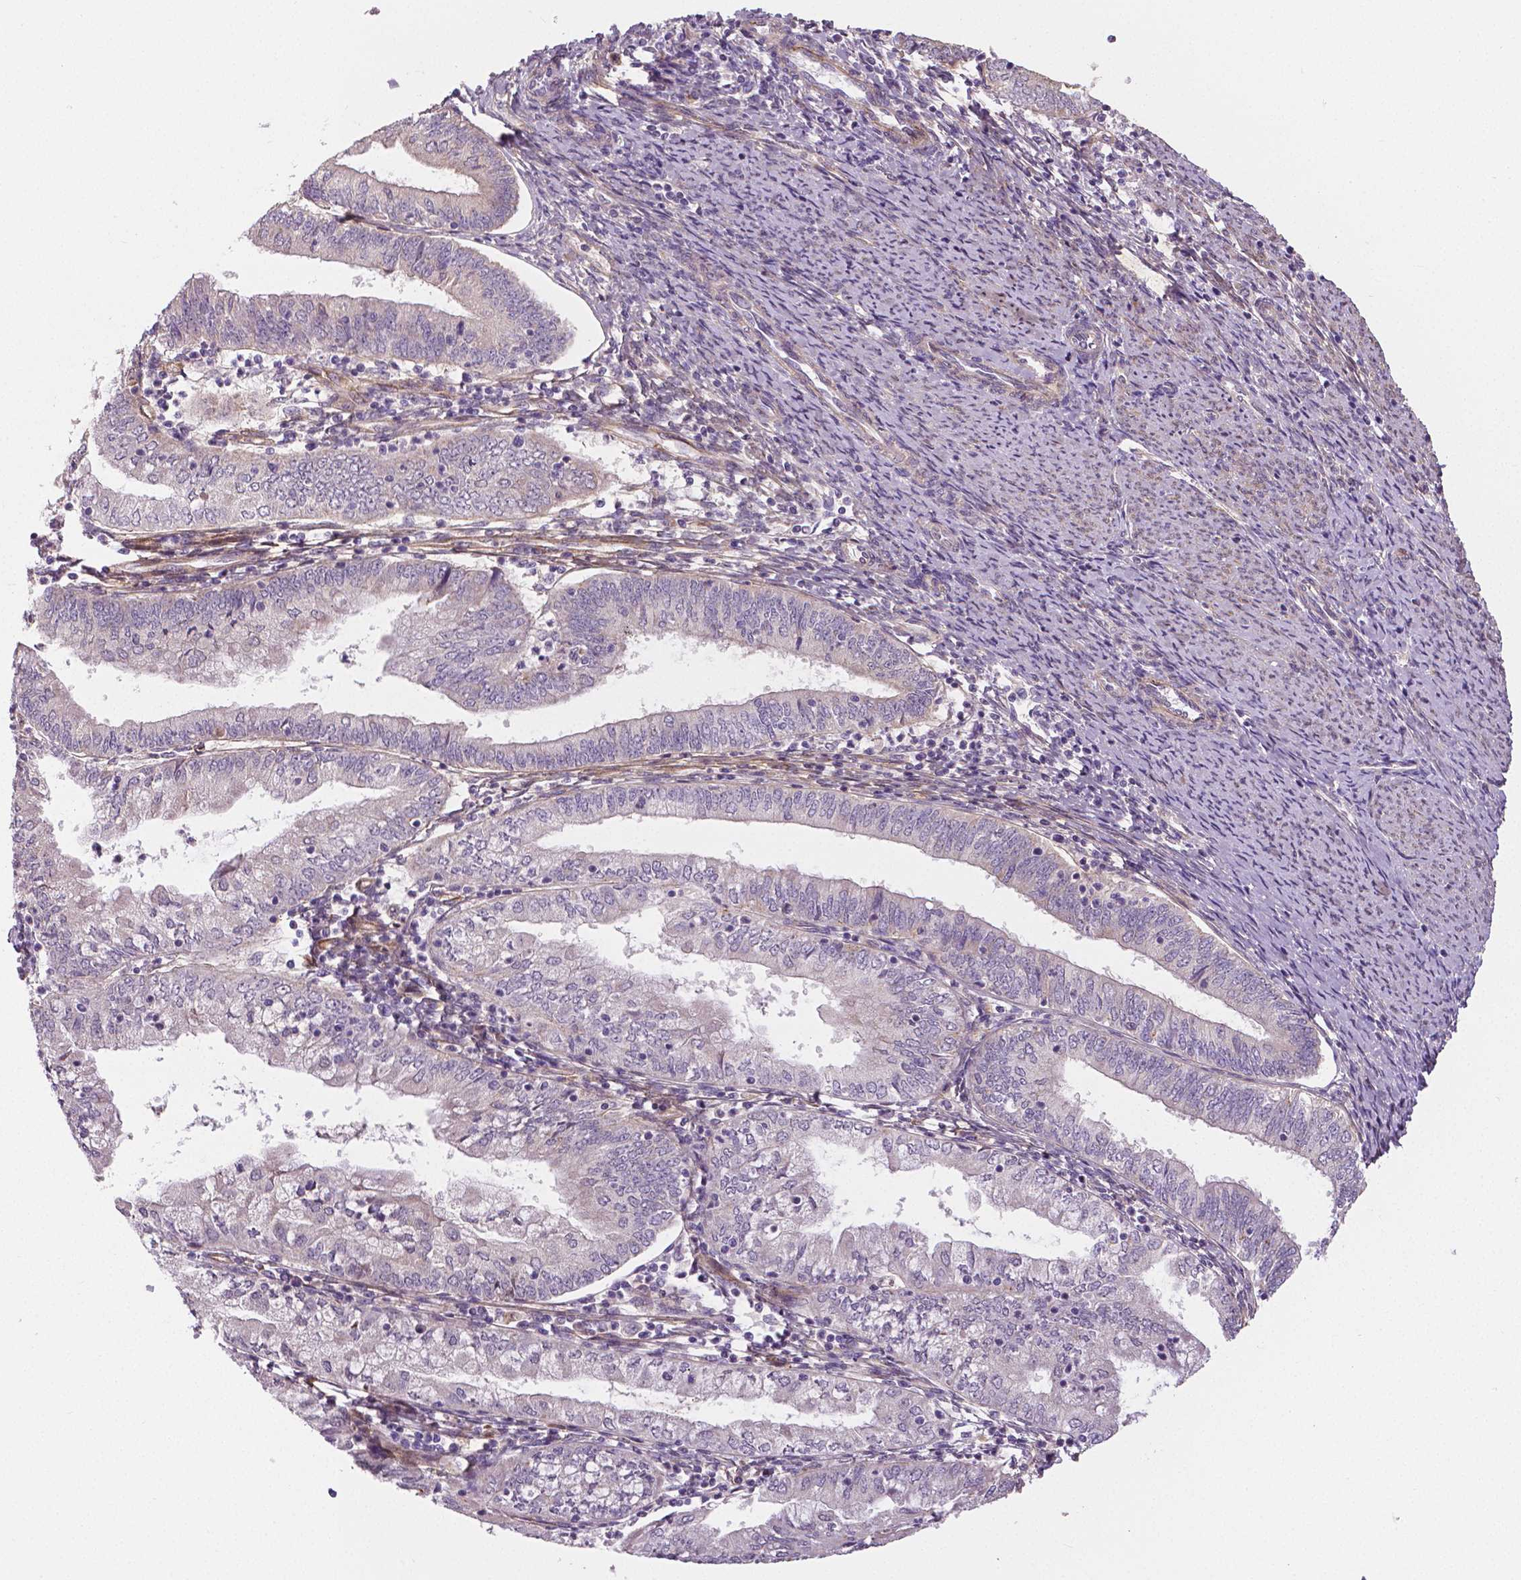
{"staining": {"intensity": "weak", "quantity": "<25%", "location": "cytoplasmic/membranous"}, "tissue": "endometrial cancer", "cell_type": "Tumor cells", "image_type": "cancer", "snomed": [{"axis": "morphology", "description": "Adenocarcinoma, NOS"}, {"axis": "topography", "description": "Endometrium"}], "caption": "The micrograph exhibits no significant positivity in tumor cells of adenocarcinoma (endometrial). (Stains: DAB IHC with hematoxylin counter stain, Microscopy: brightfield microscopy at high magnification).", "gene": "FLT1", "patient": {"sex": "female", "age": 55}}